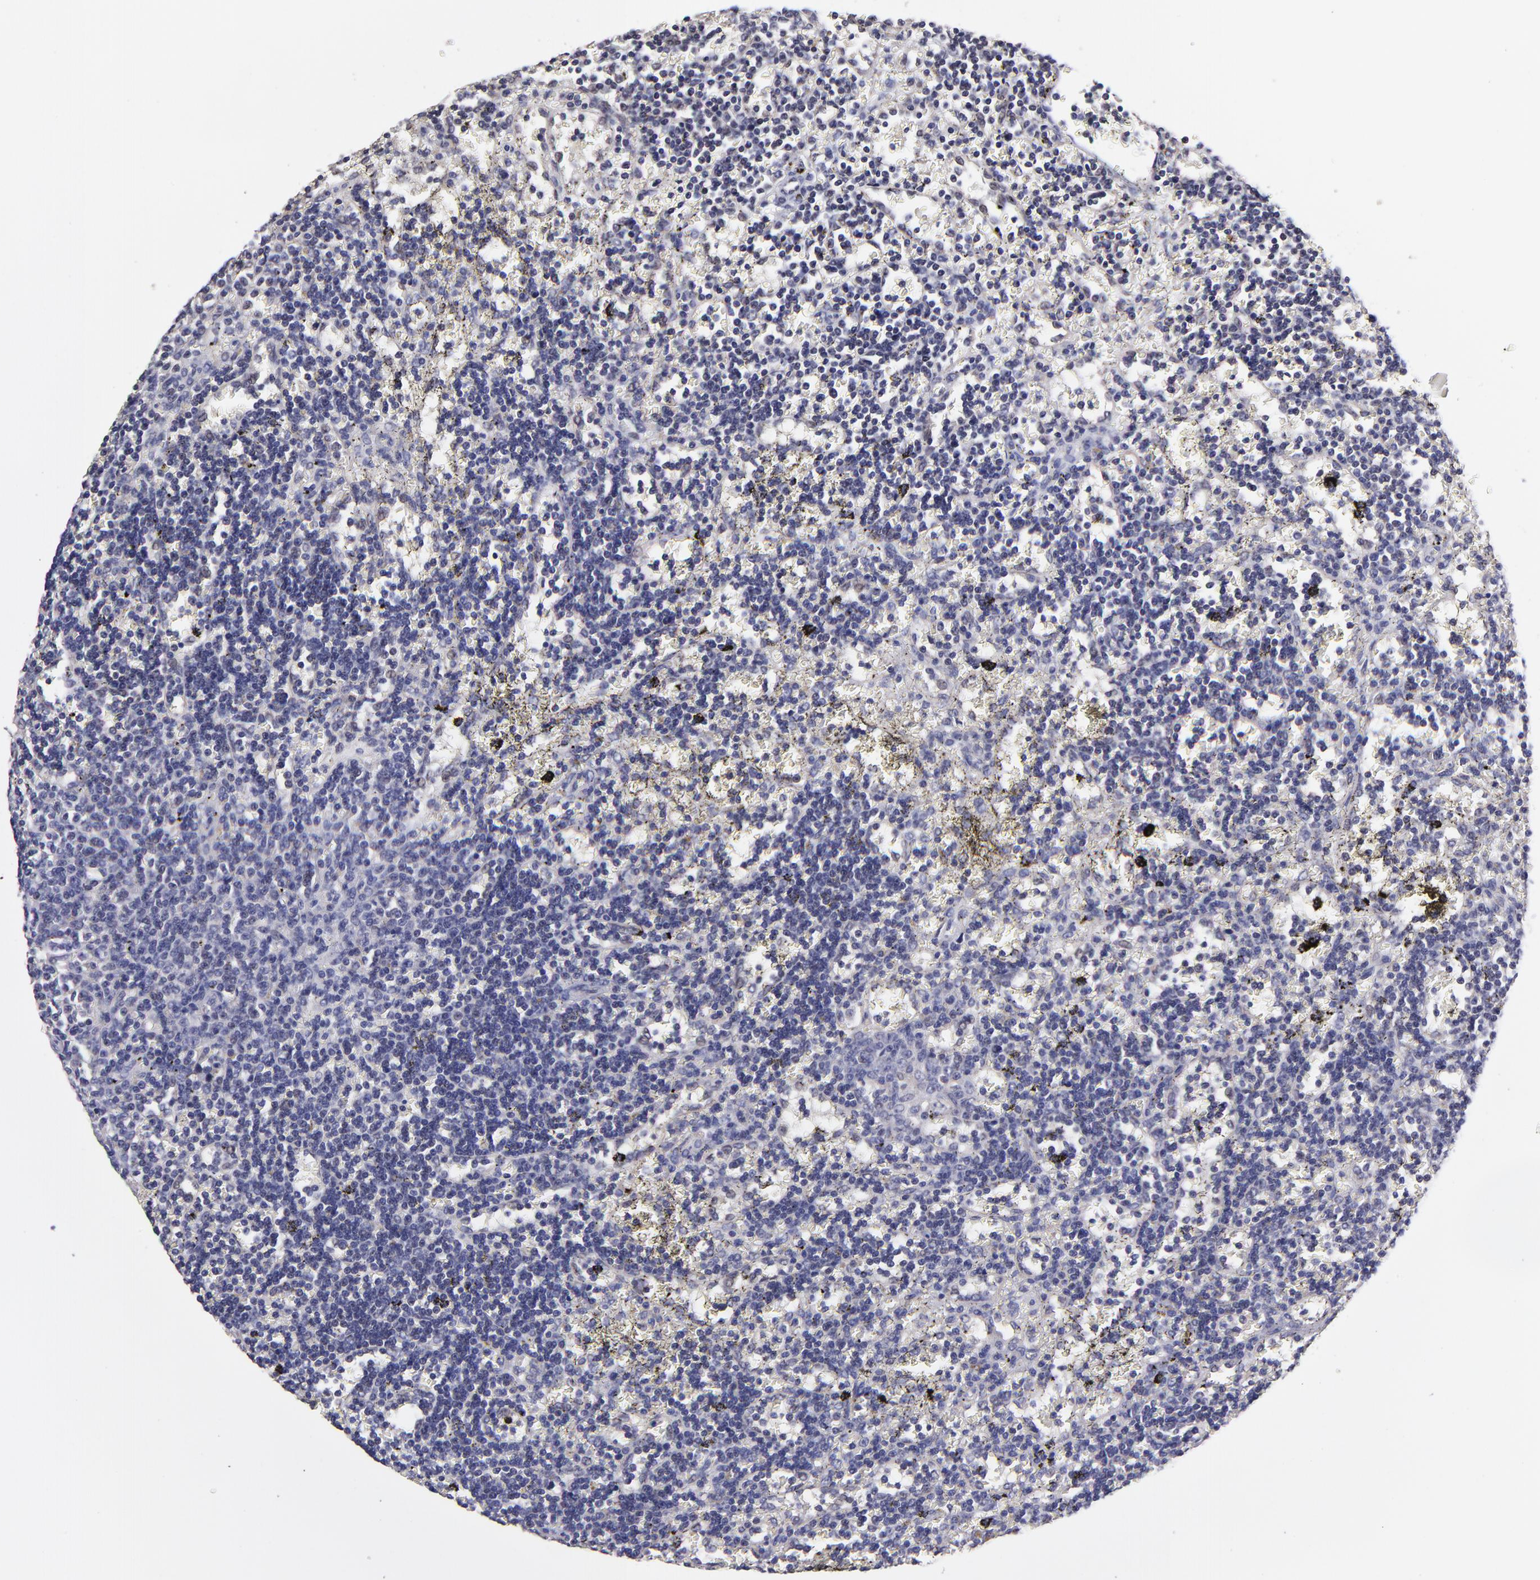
{"staining": {"intensity": "negative", "quantity": "none", "location": "none"}, "tissue": "lymphoma", "cell_type": "Tumor cells", "image_type": "cancer", "snomed": [{"axis": "morphology", "description": "Malignant lymphoma, non-Hodgkin's type, Low grade"}, {"axis": "topography", "description": "Spleen"}], "caption": "There is no significant positivity in tumor cells of lymphoma.", "gene": "NSF", "patient": {"sex": "male", "age": 60}}